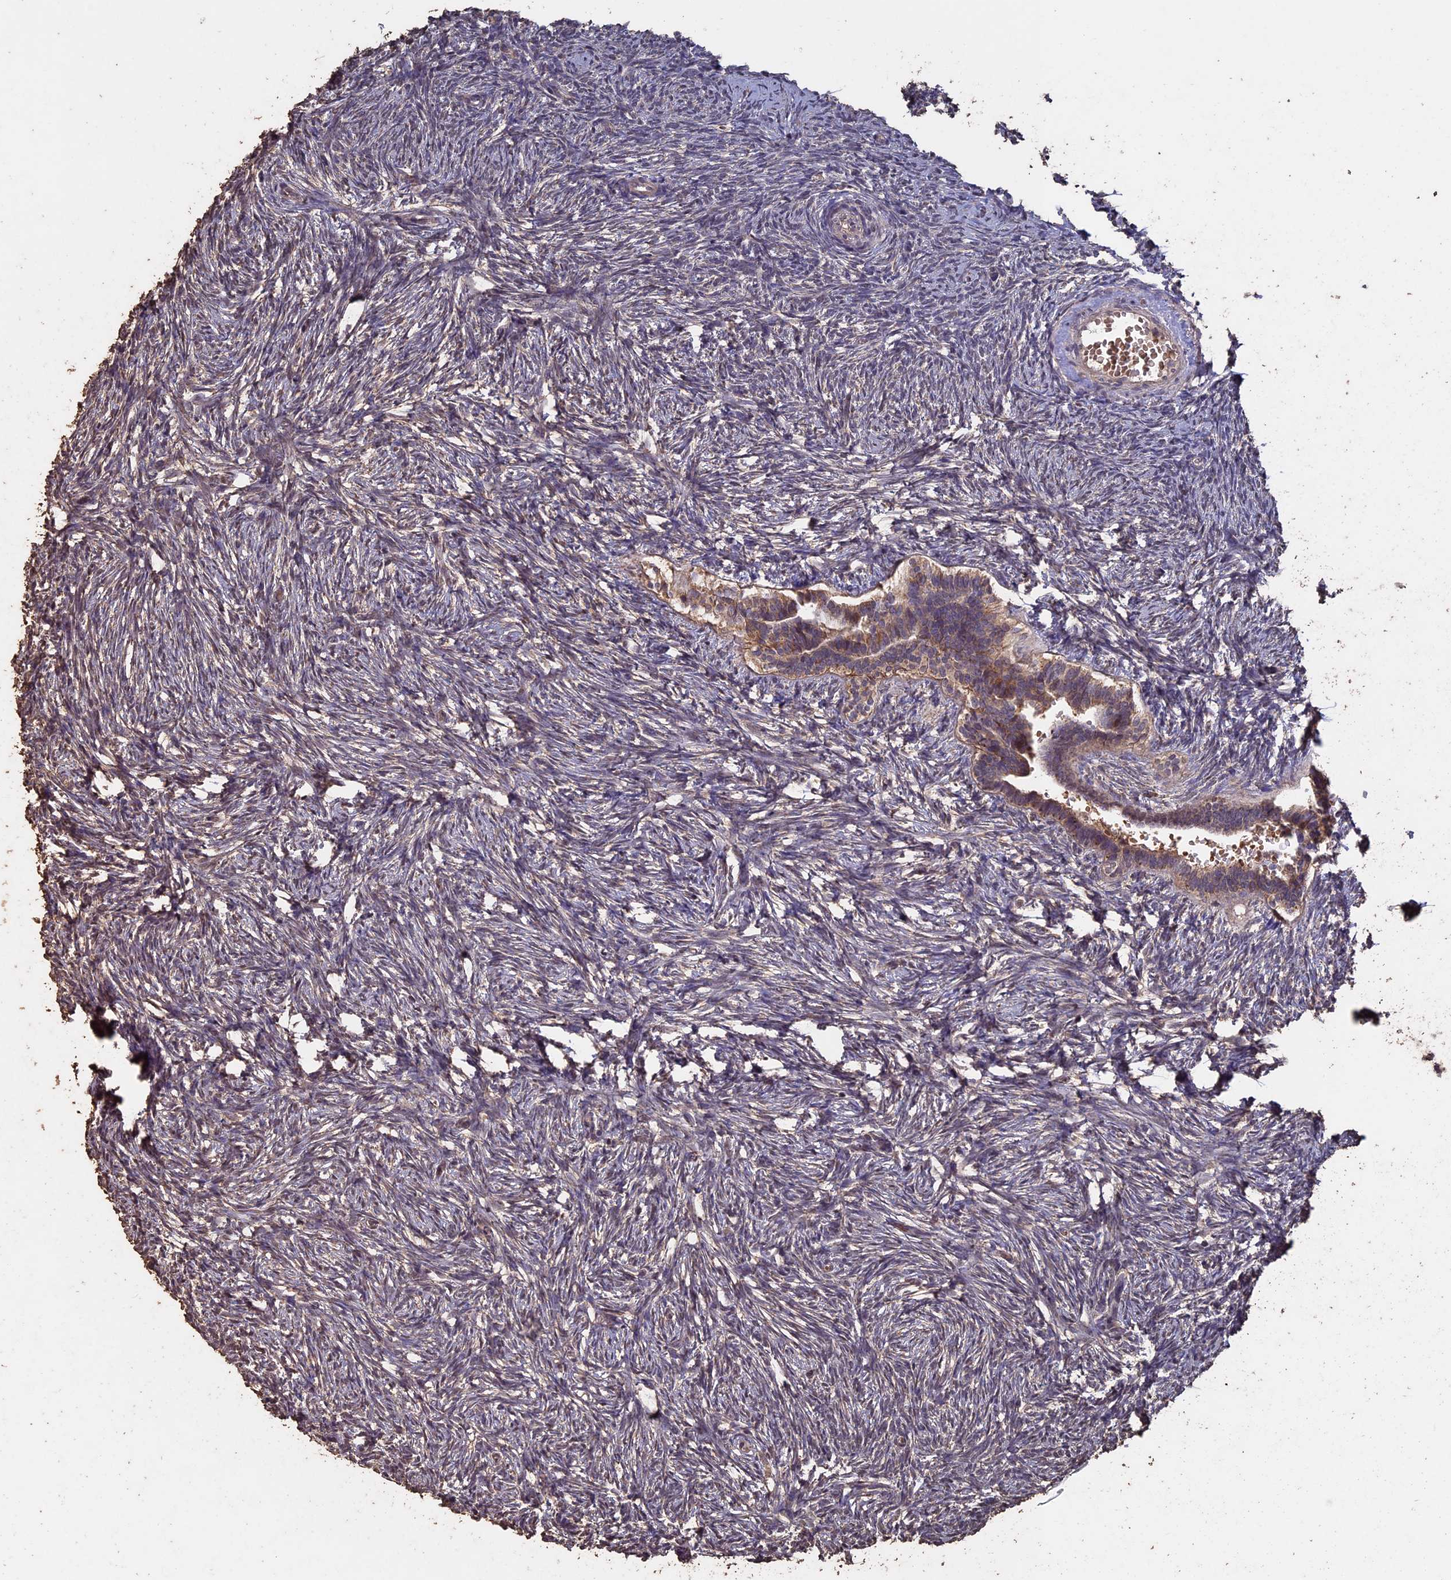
{"staining": {"intensity": "moderate", "quantity": ">75%", "location": "cytoplasmic/membranous"}, "tissue": "ovary", "cell_type": "Follicle cells", "image_type": "normal", "snomed": [{"axis": "morphology", "description": "Normal tissue, NOS"}, {"axis": "topography", "description": "Ovary"}], "caption": "This histopathology image reveals immunohistochemistry (IHC) staining of benign human ovary, with medium moderate cytoplasmic/membranous staining in about >75% of follicle cells.", "gene": "HUNK", "patient": {"sex": "female", "age": 51}}